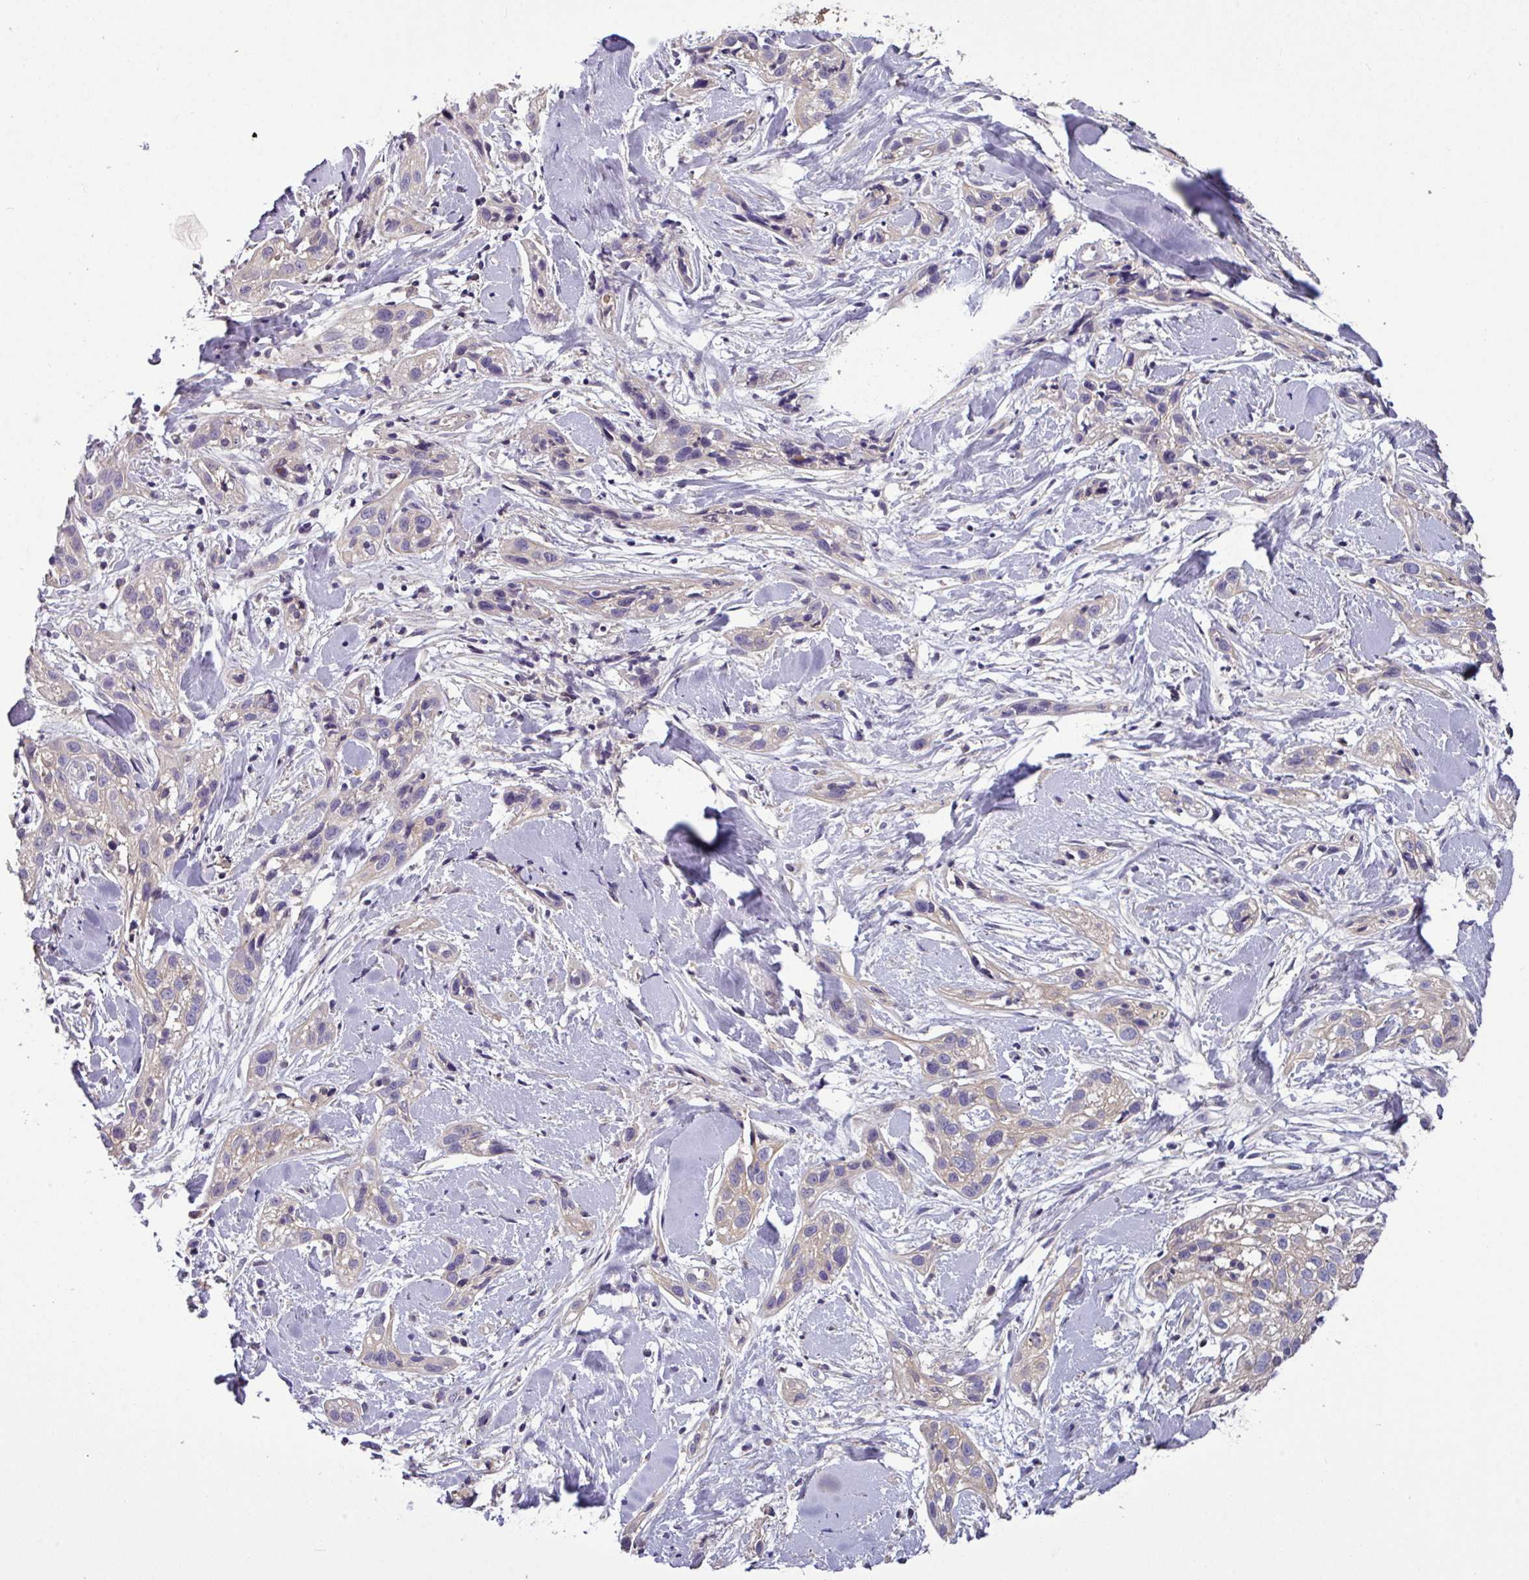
{"staining": {"intensity": "weak", "quantity": "<25%", "location": "cytoplasmic/membranous"}, "tissue": "skin cancer", "cell_type": "Tumor cells", "image_type": "cancer", "snomed": [{"axis": "morphology", "description": "Squamous cell carcinoma, NOS"}, {"axis": "topography", "description": "Skin"}], "caption": "Human skin cancer stained for a protein using immunohistochemistry (IHC) shows no staining in tumor cells.", "gene": "TMEM62", "patient": {"sex": "male", "age": 82}}